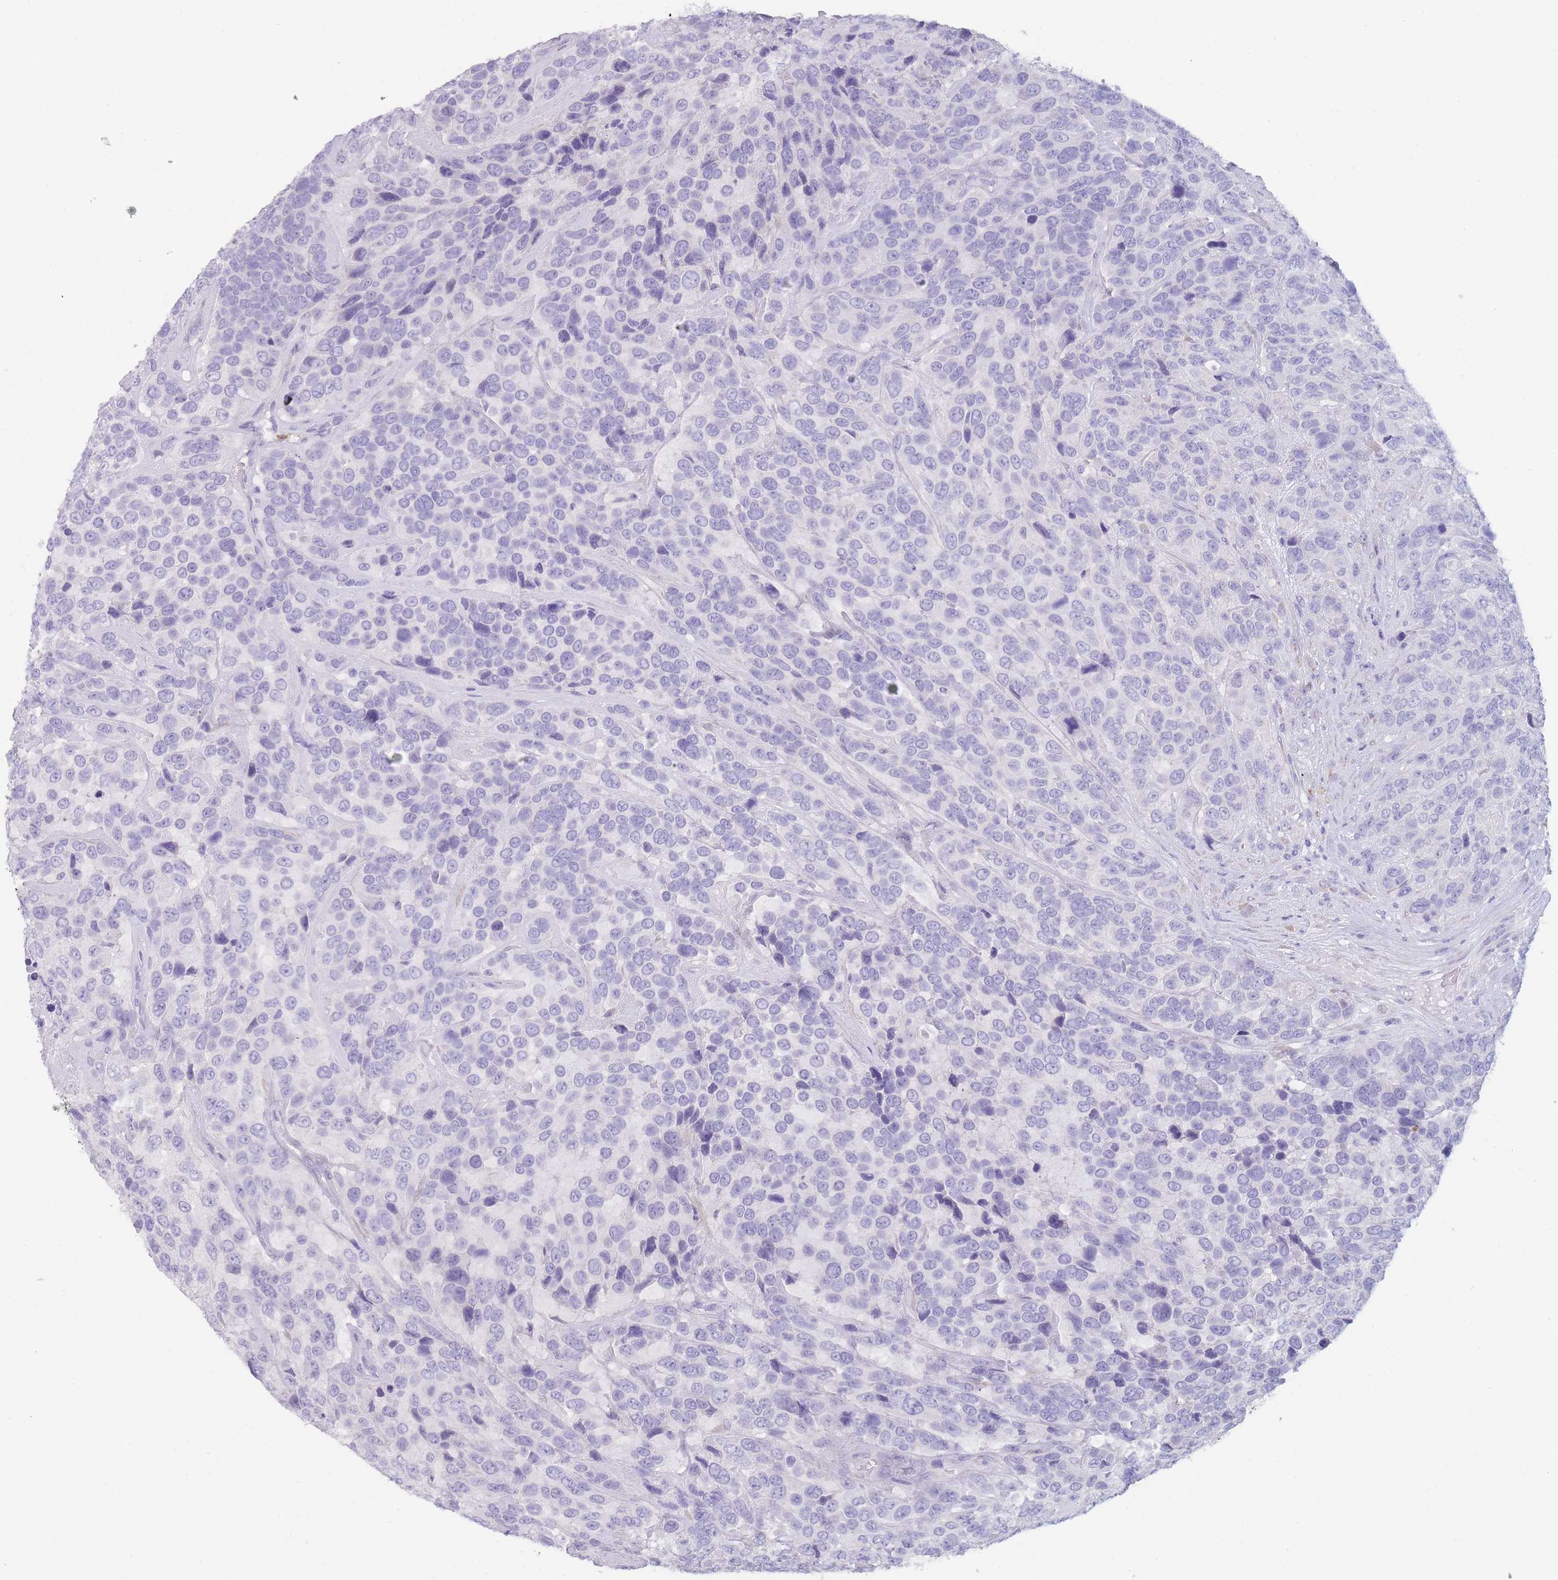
{"staining": {"intensity": "negative", "quantity": "none", "location": "none"}, "tissue": "urothelial cancer", "cell_type": "Tumor cells", "image_type": "cancer", "snomed": [{"axis": "morphology", "description": "Urothelial carcinoma, High grade"}, {"axis": "topography", "description": "Urinary bladder"}], "caption": "The micrograph displays no significant staining in tumor cells of high-grade urothelial carcinoma. The staining was performed using DAB to visualize the protein expression in brown, while the nuclei were stained in blue with hematoxylin (Magnification: 20x).", "gene": "ZNF627", "patient": {"sex": "female", "age": 70}}